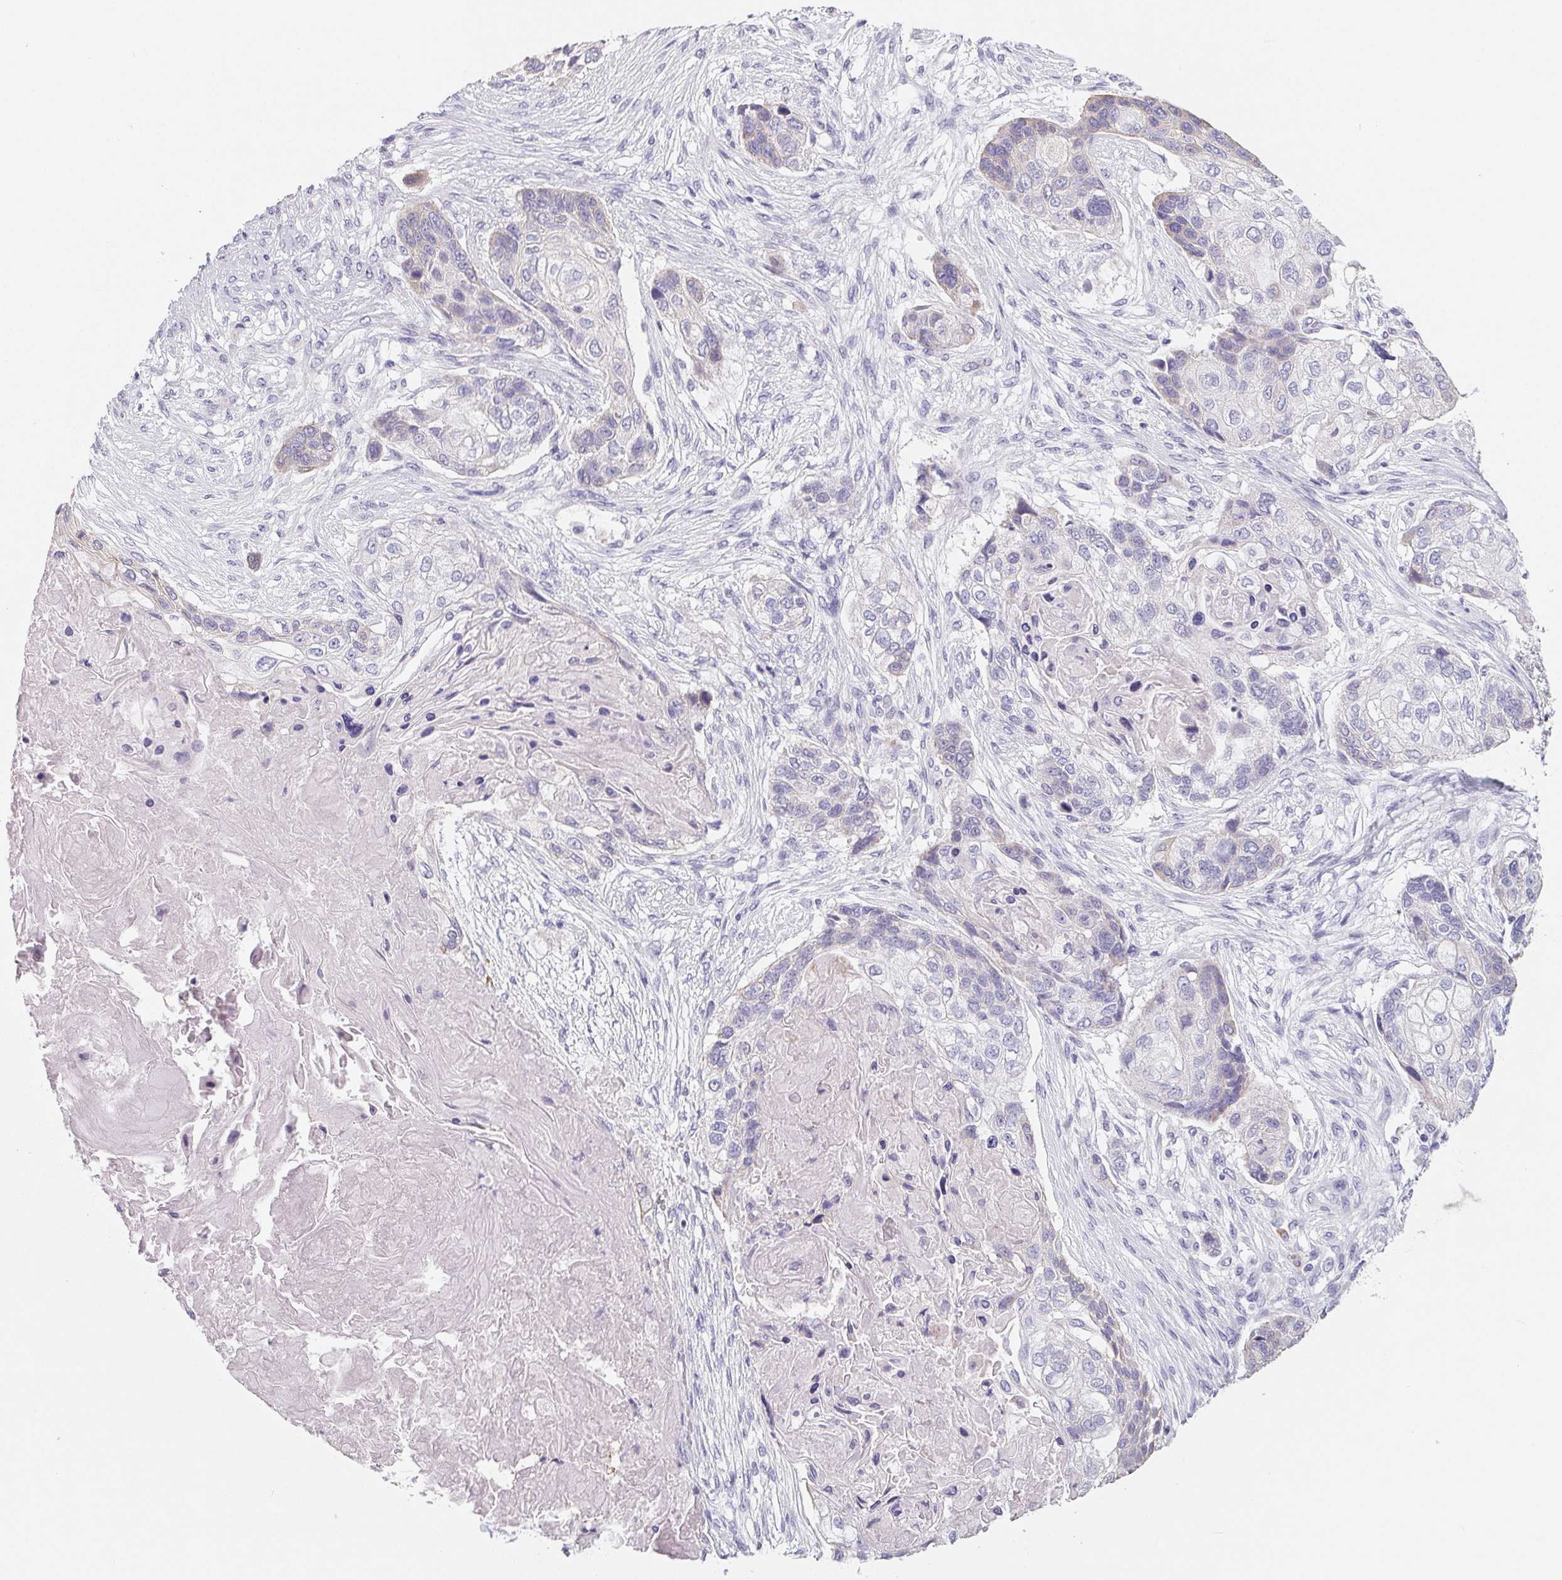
{"staining": {"intensity": "negative", "quantity": "none", "location": "none"}, "tissue": "lung cancer", "cell_type": "Tumor cells", "image_type": "cancer", "snomed": [{"axis": "morphology", "description": "Squamous cell carcinoma, NOS"}, {"axis": "topography", "description": "Lung"}], "caption": "Image shows no significant protein staining in tumor cells of lung cancer.", "gene": "FDX1", "patient": {"sex": "male", "age": 69}}